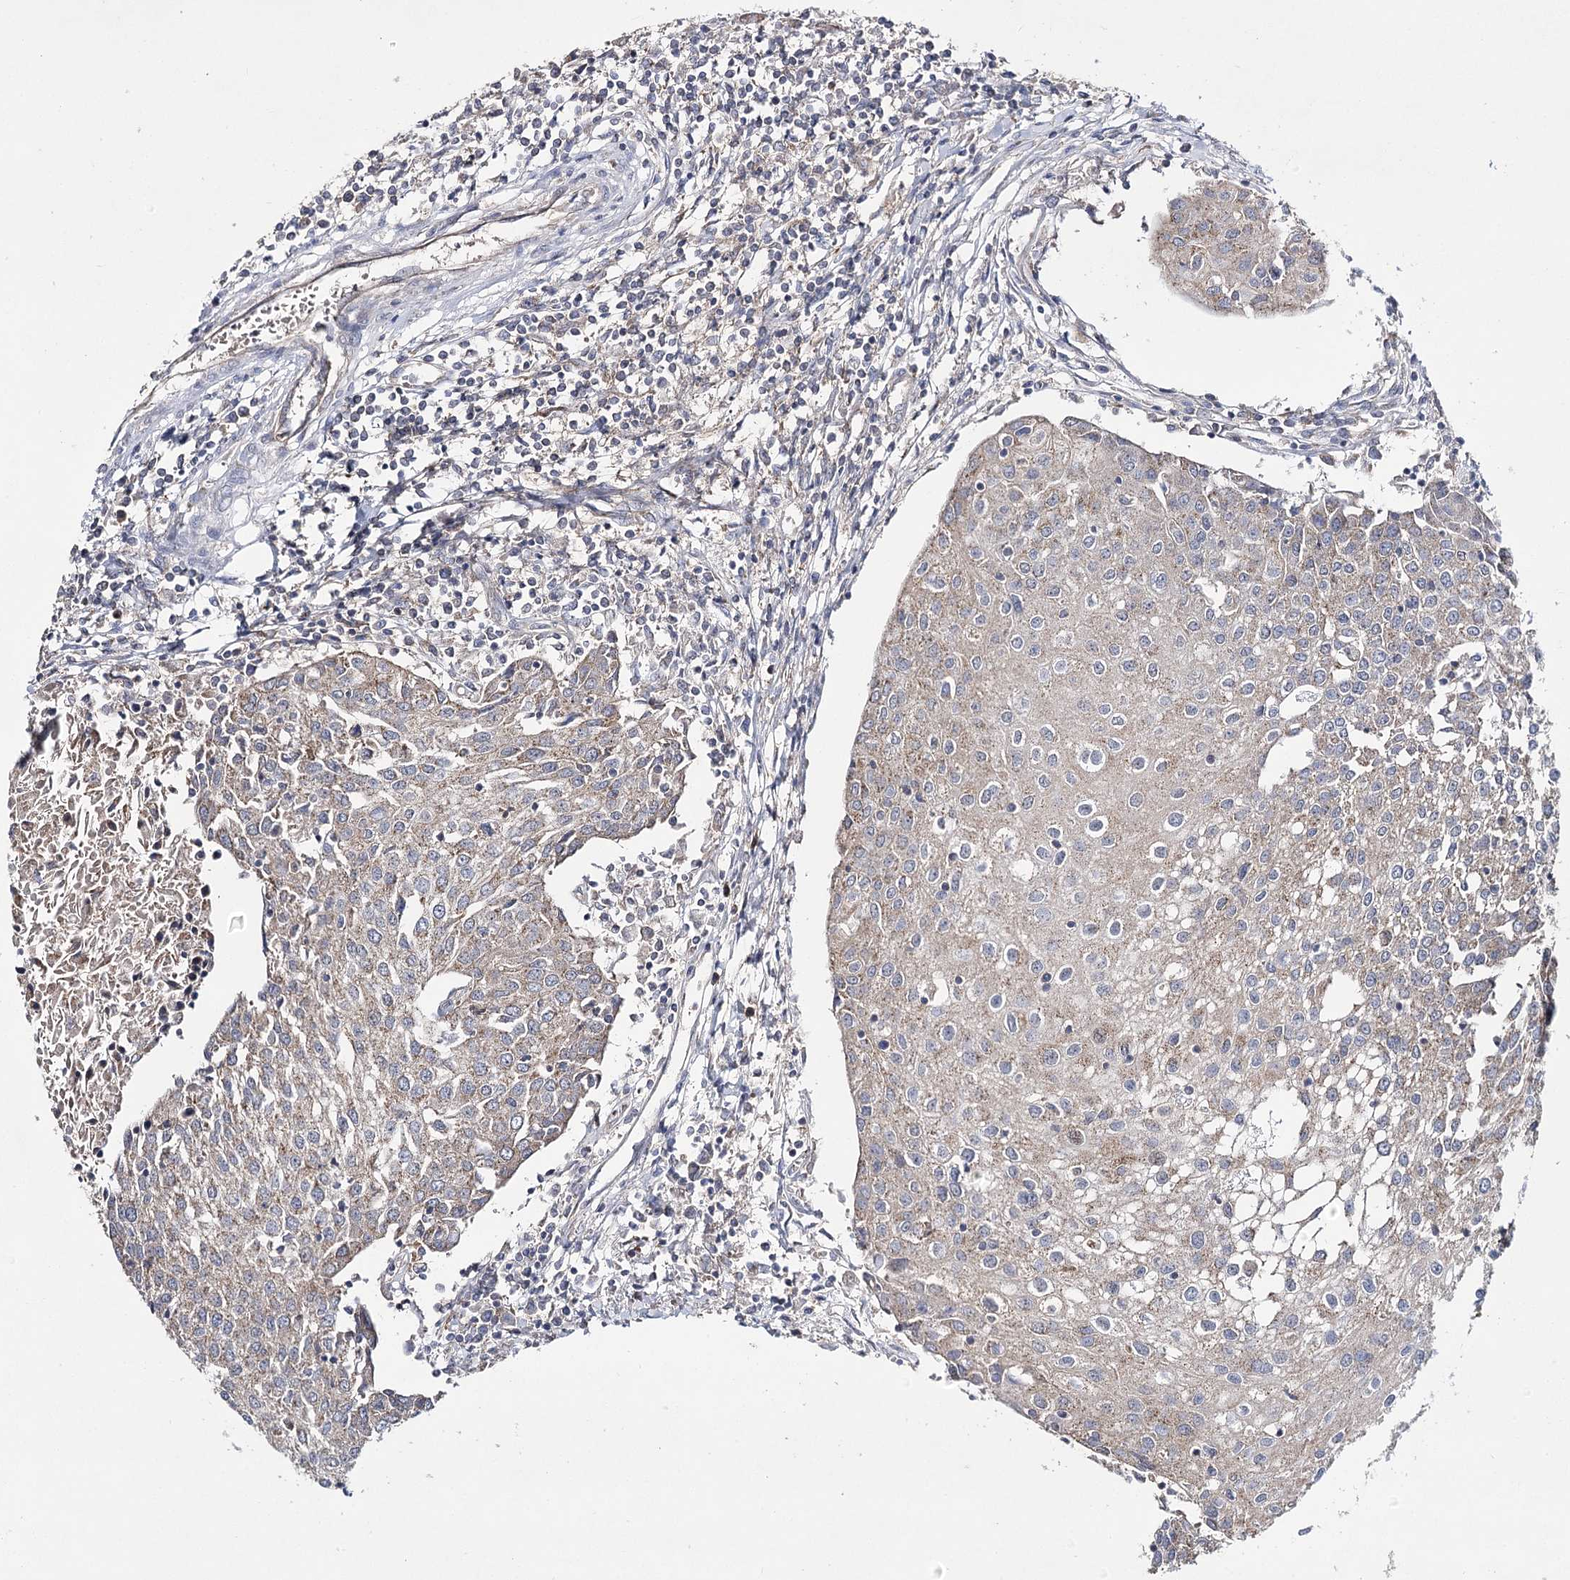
{"staining": {"intensity": "weak", "quantity": ">75%", "location": "cytoplasmic/membranous"}, "tissue": "urothelial cancer", "cell_type": "Tumor cells", "image_type": "cancer", "snomed": [{"axis": "morphology", "description": "Urothelial carcinoma, High grade"}, {"axis": "topography", "description": "Urinary bladder"}], "caption": "The micrograph exhibits immunohistochemical staining of urothelial cancer. There is weak cytoplasmic/membranous staining is seen in about >75% of tumor cells.", "gene": "AURKC", "patient": {"sex": "female", "age": 85}}